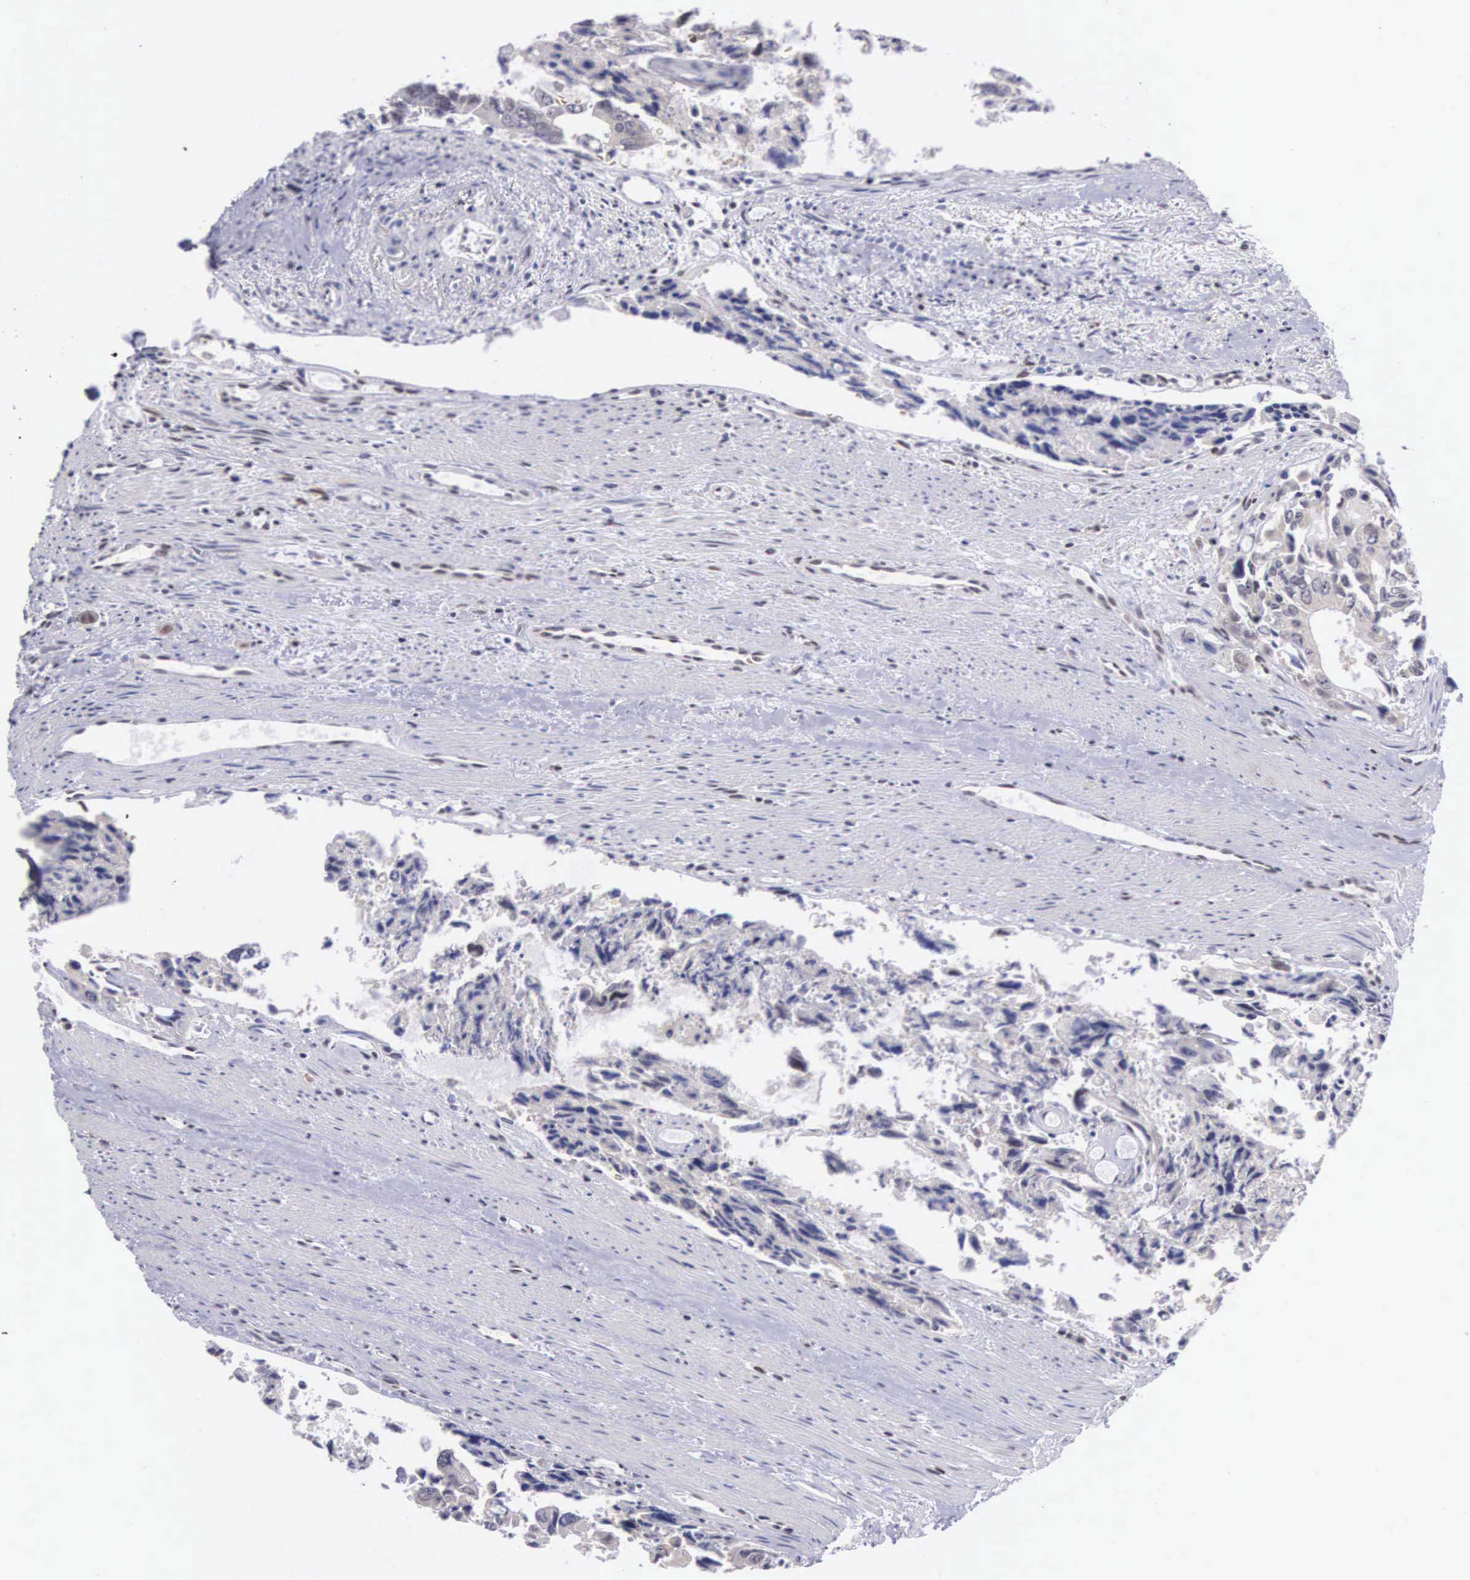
{"staining": {"intensity": "weak", "quantity": ">75%", "location": "cytoplasmic/membranous"}, "tissue": "colorectal cancer", "cell_type": "Tumor cells", "image_type": "cancer", "snomed": [{"axis": "morphology", "description": "Adenocarcinoma, NOS"}, {"axis": "topography", "description": "Rectum"}], "caption": "The immunohistochemical stain labels weak cytoplasmic/membranous staining in tumor cells of colorectal cancer (adenocarcinoma) tissue.", "gene": "SLC25A21", "patient": {"sex": "male", "age": 76}}